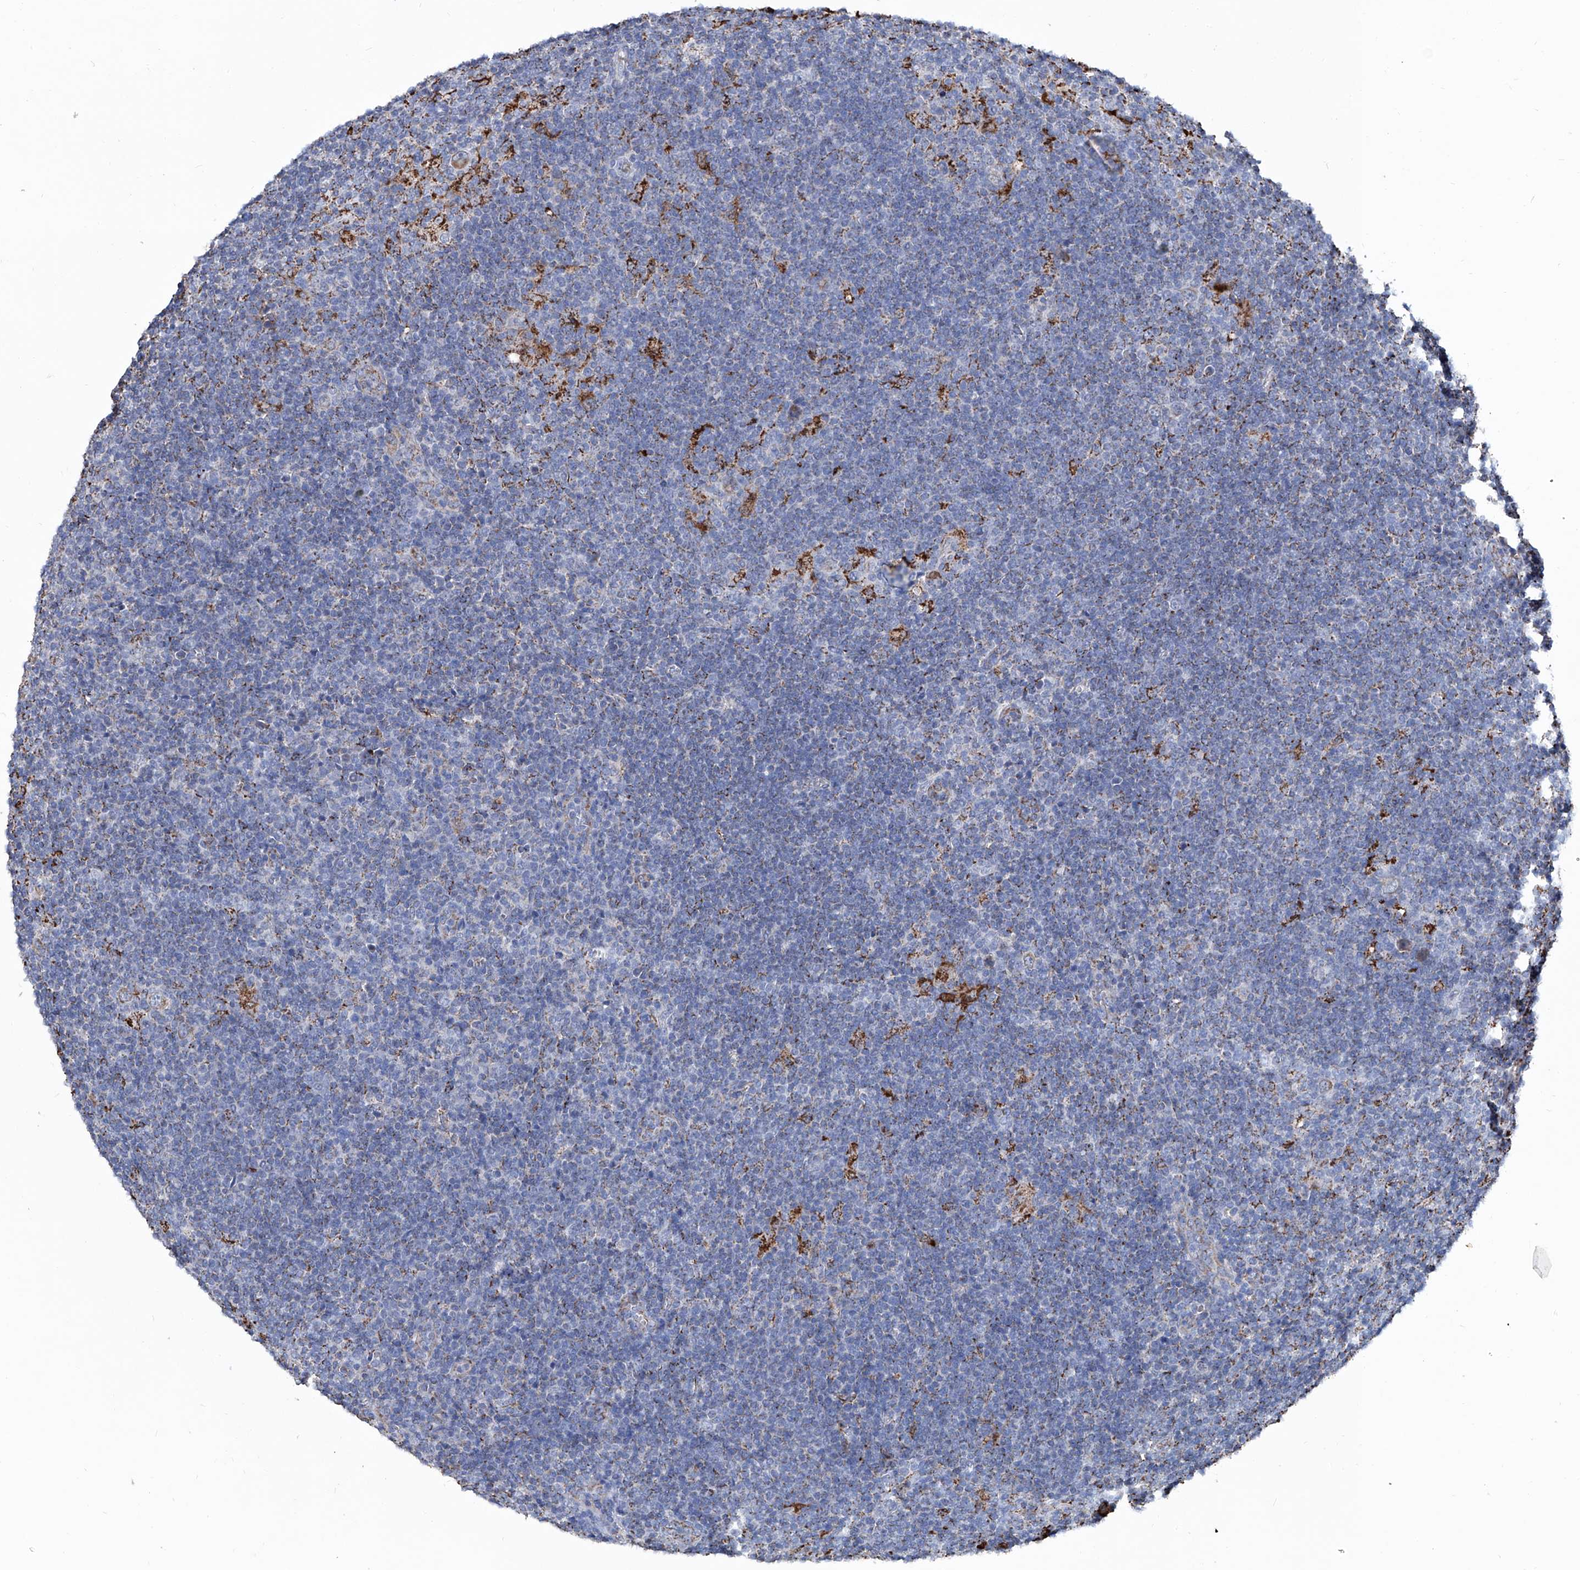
{"staining": {"intensity": "negative", "quantity": "none", "location": "none"}, "tissue": "lymphoma", "cell_type": "Tumor cells", "image_type": "cancer", "snomed": [{"axis": "morphology", "description": "Hodgkin's disease, NOS"}, {"axis": "topography", "description": "Lymph node"}], "caption": "Immunohistochemistry micrograph of neoplastic tissue: human lymphoma stained with DAB (3,3'-diaminobenzidine) displays no significant protein staining in tumor cells. (DAB (3,3'-diaminobenzidine) IHC with hematoxylin counter stain).", "gene": "NHS", "patient": {"sex": "female", "age": 57}}